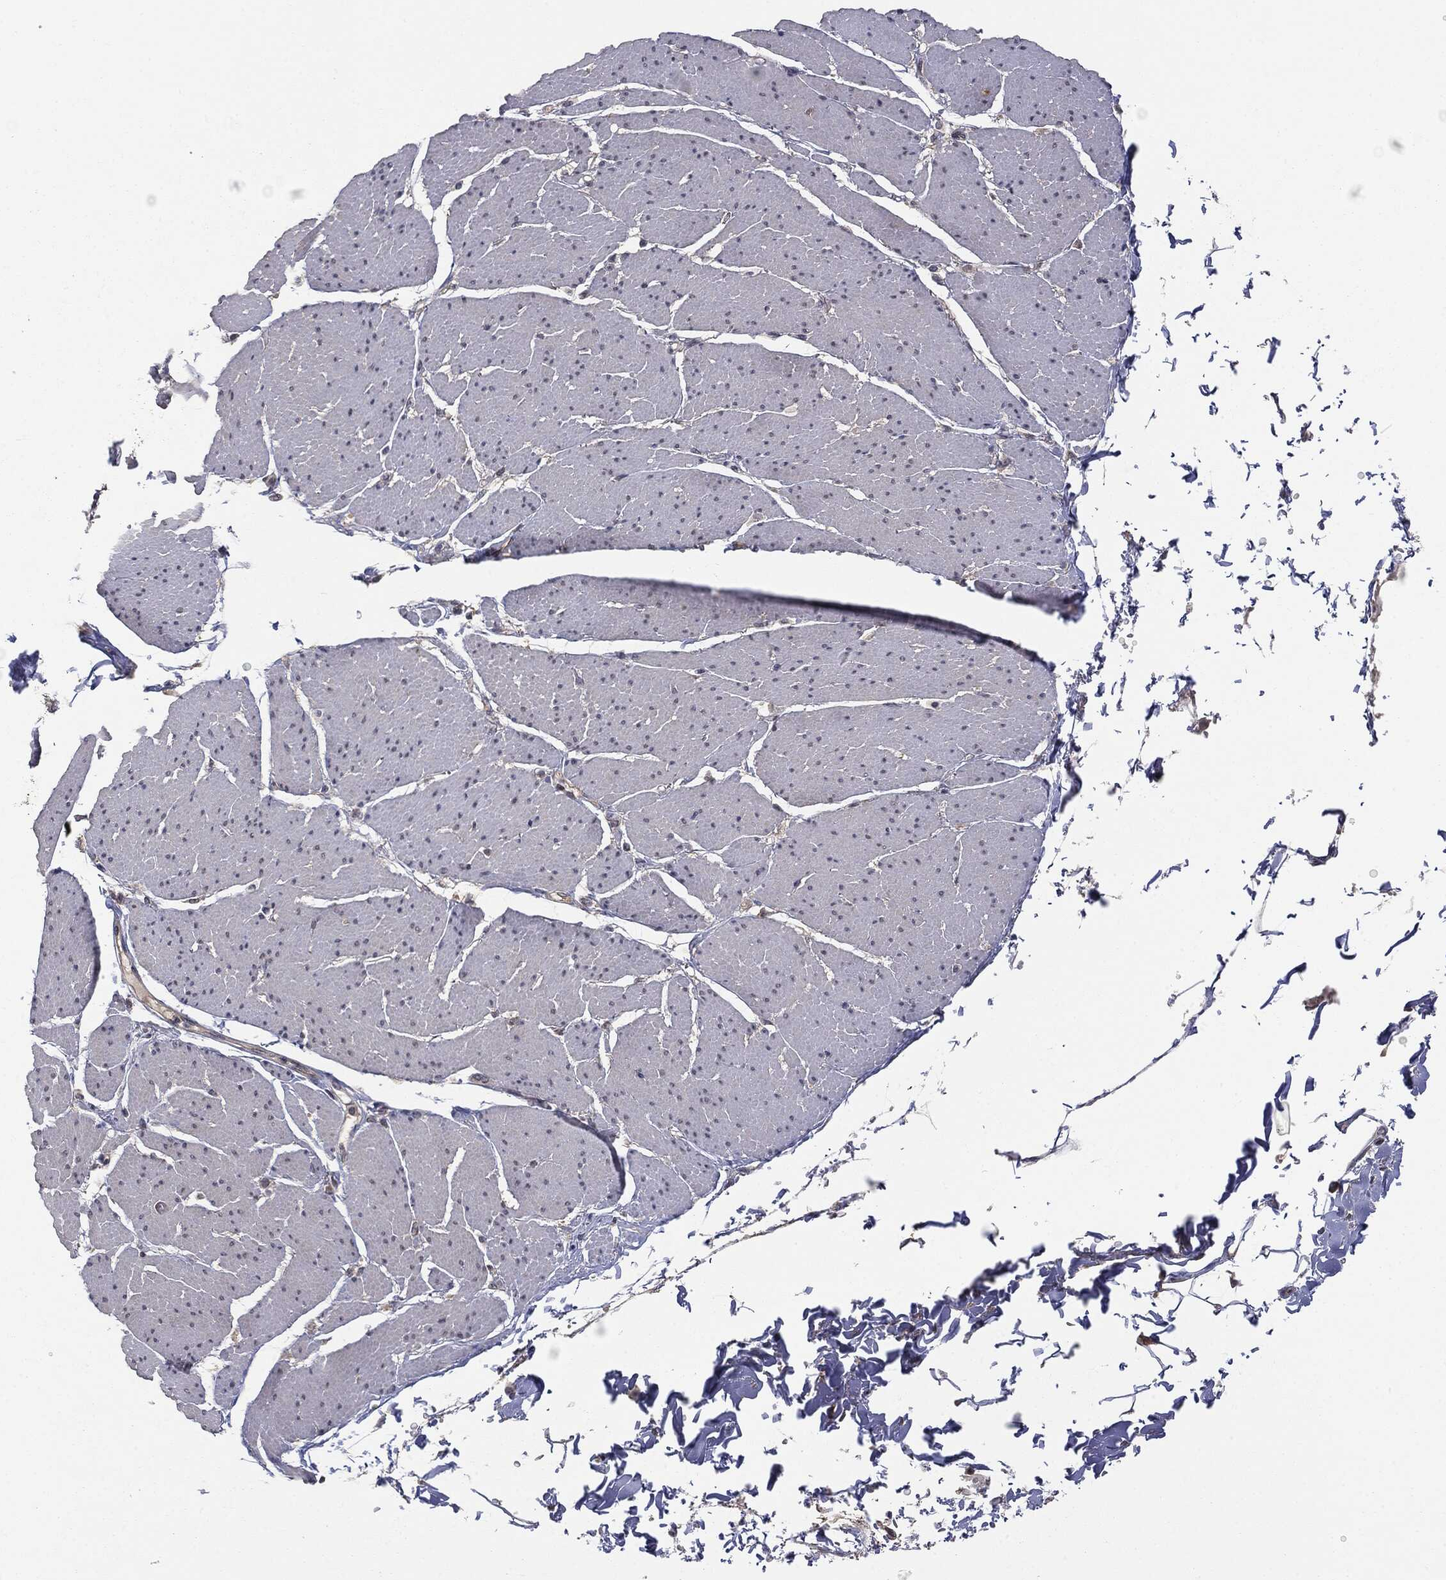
{"staining": {"intensity": "negative", "quantity": "none", "location": "none"}, "tissue": "smooth muscle", "cell_type": "Smooth muscle cells", "image_type": "normal", "snomed": [{"axis": "morphology", "description": "Normal tissue, NOS"}, {"axis": "topography", "description": "Smooth muscle"}, {"axis": "topography", "description": "Anal"}], "caption": "Histopathology image shows no protein staining in smooth muscle cells of normal smooth muscle.", "gene": "KRT7", "patient": {"sex": "male", "age": 83}}